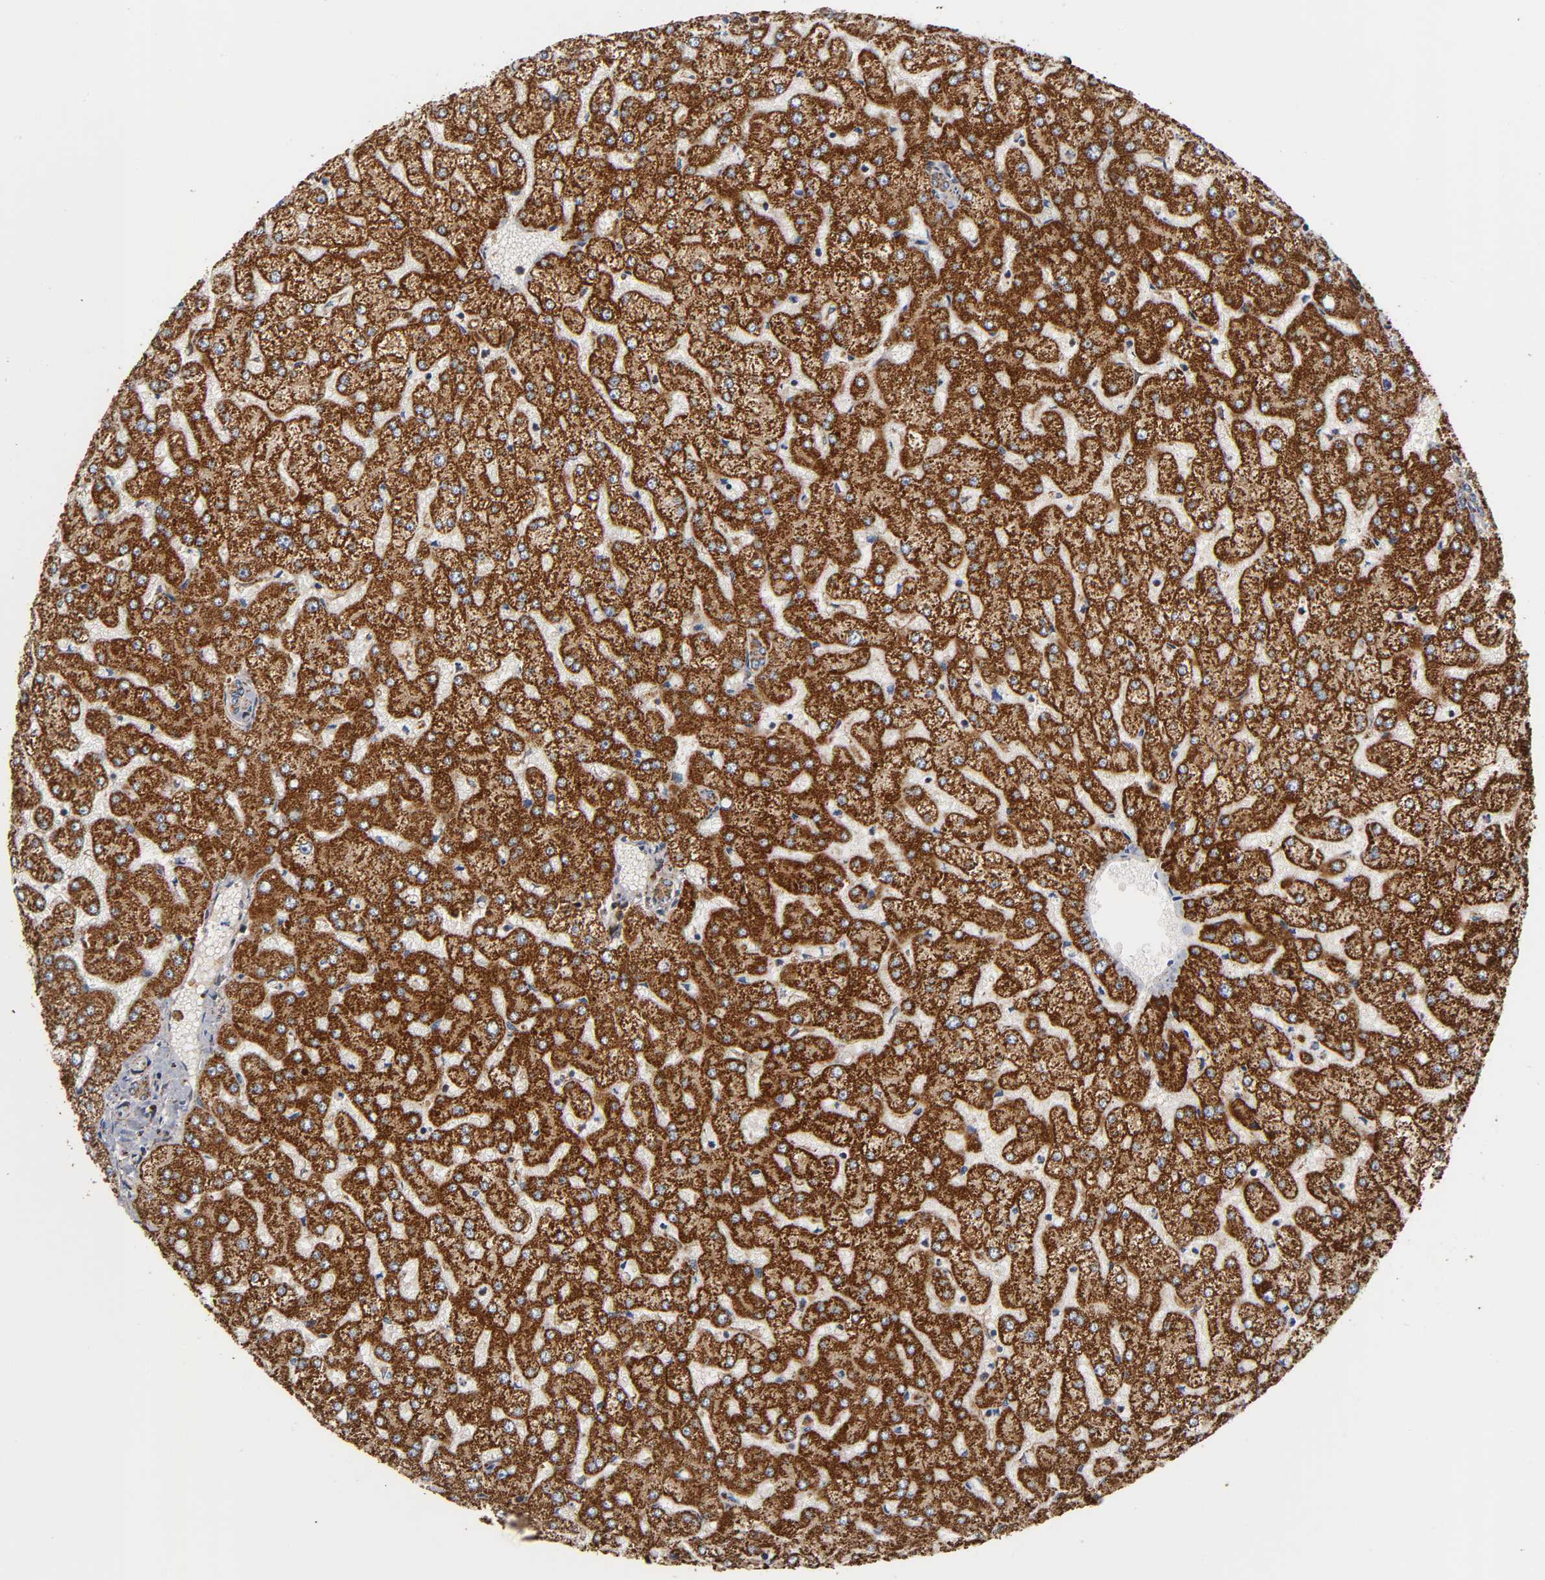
{"staining": {"intensity": "weak", "quantity": ">75%", "location": "cytoplasmic/membranous"}, "tissue": "liver", "cell_type": "Cholangiocytes", "image_type": "normal", "snomed": [{"axis": "morphology", "description": "Normal tissue, NOS"}, {"axis": "topography", "description": "Liver"}], "caption": "Benign liver displays weak cytoplasmic/membranous positivity in about >75% of cholangiocytes, visualized by immunohistochemistry.", "gene": "MAP3K1", "patient": {"sex": "female", "age": 32}}